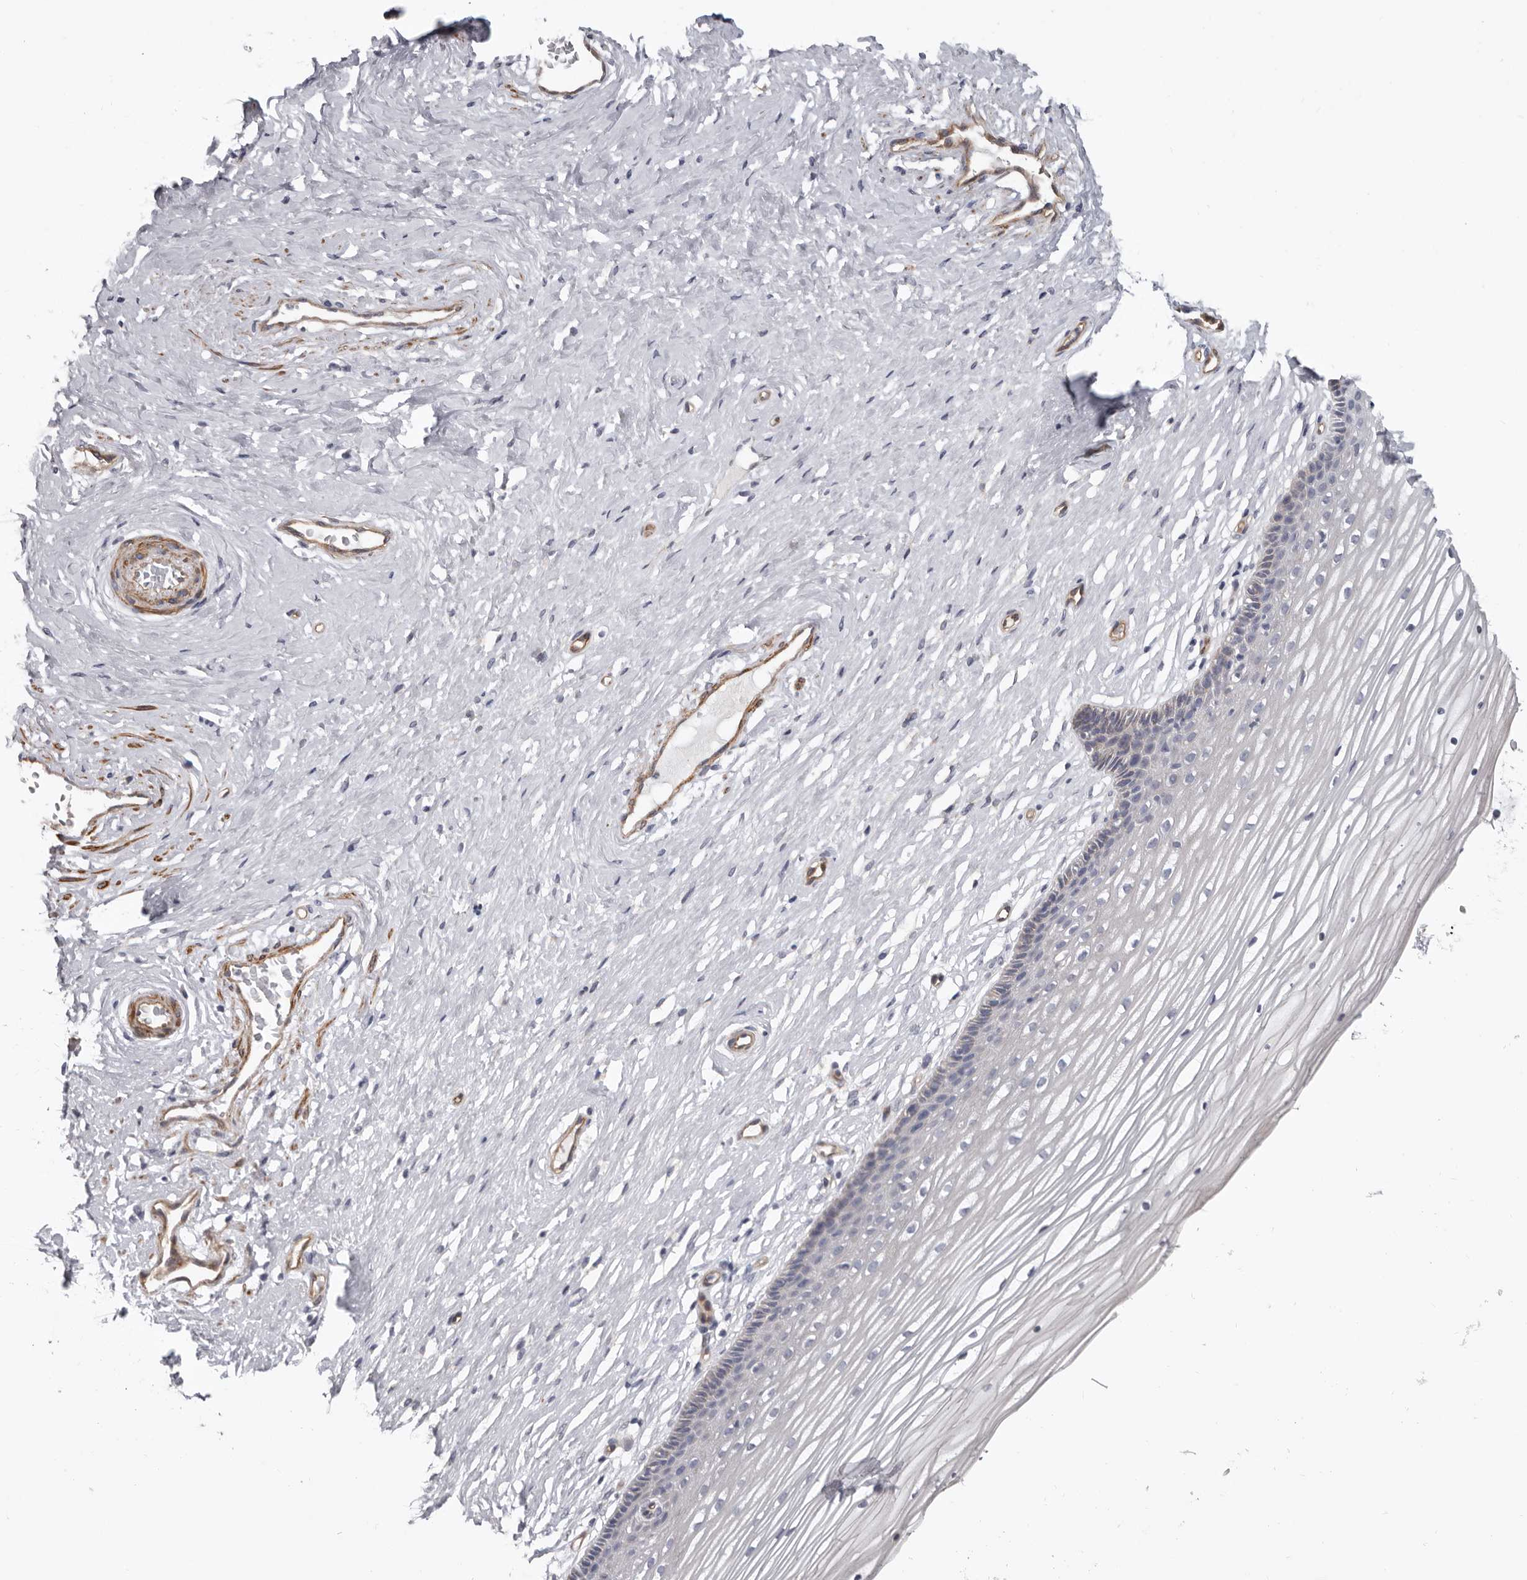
{"staining": {"intensity": "negative", "quantity": "none", "location": "none"}, "tissue": "vagina", "cell_type": "Squamous epithelial cells", "image_type": "normal", "snomed": [{"axis": "morphology", "description": "Normal tissue, NOS"}, {"axis": "topography", "description": "Vagina"}, {"axis": "topography", "description": "Cervix"}], "caption": "IHC of normal human vagina exhibits no staining in squamous epithelial cells.", "gene": "ADGRL4", "patient": {"sex": "female", "age": 40}}